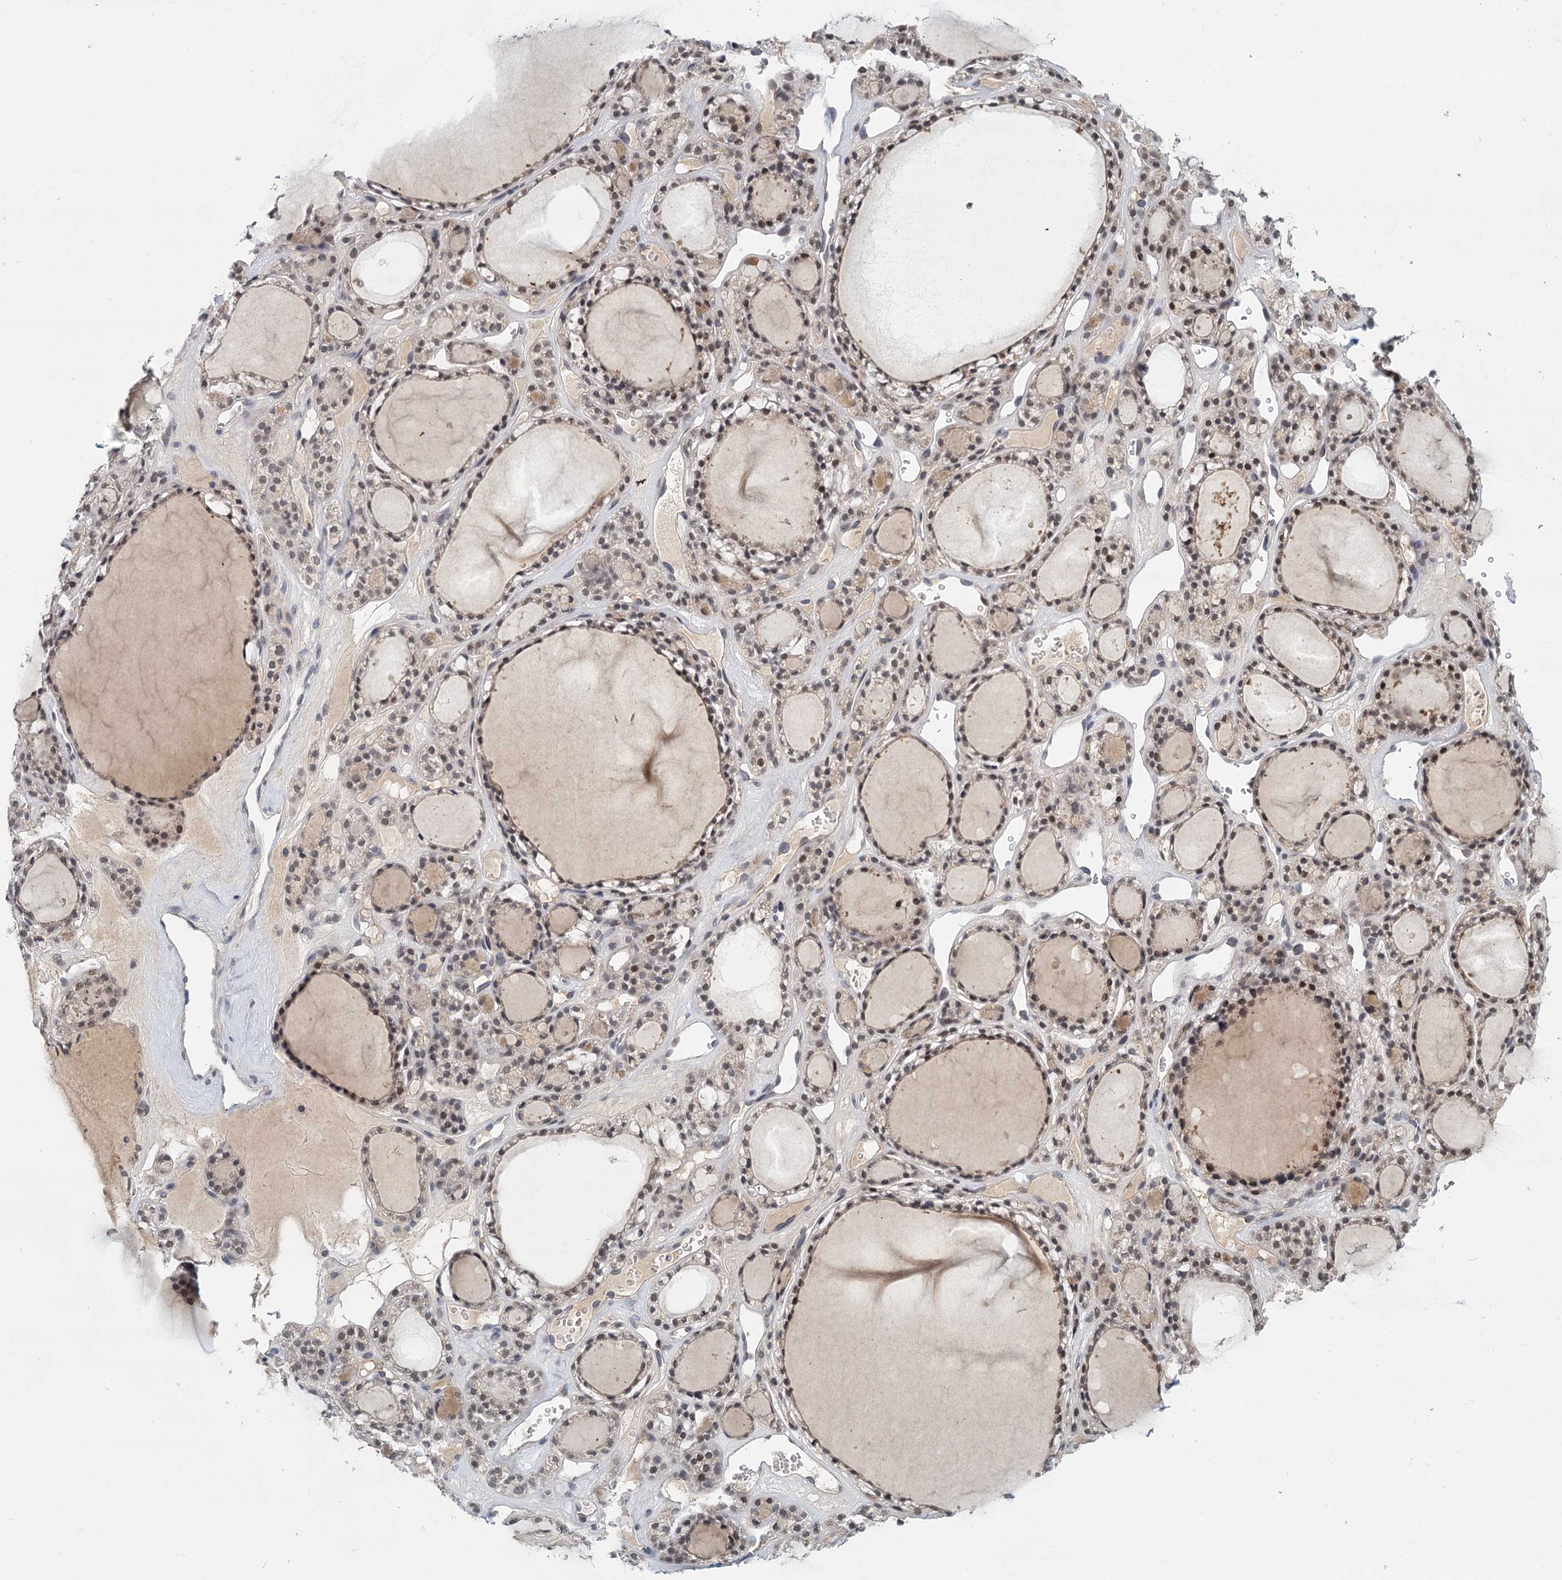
{"staining": {"intensity": "weak", "quantity": "<25%", "location": "nuclear"}, "tissue": "thyroid gland", "cell_type": "Glandular cells", "image_type": "normal", "snomed": [{"axis": "morphology", "description": "Normal tissue, NOS"}, {"axis": "topography", "description": "Thyroid gland"}], "caption": "Immunohistochemical staining of benign human thyroid gland reveals no significant expression in glandular cells. The staining was performed using DAB to visualize the protein expression in brown, while the nuclei were stained in blue with hematoxylin (Magnification: 20x).", "gene": "STAP1", "patient": {"sex": "female", "age": 28}}